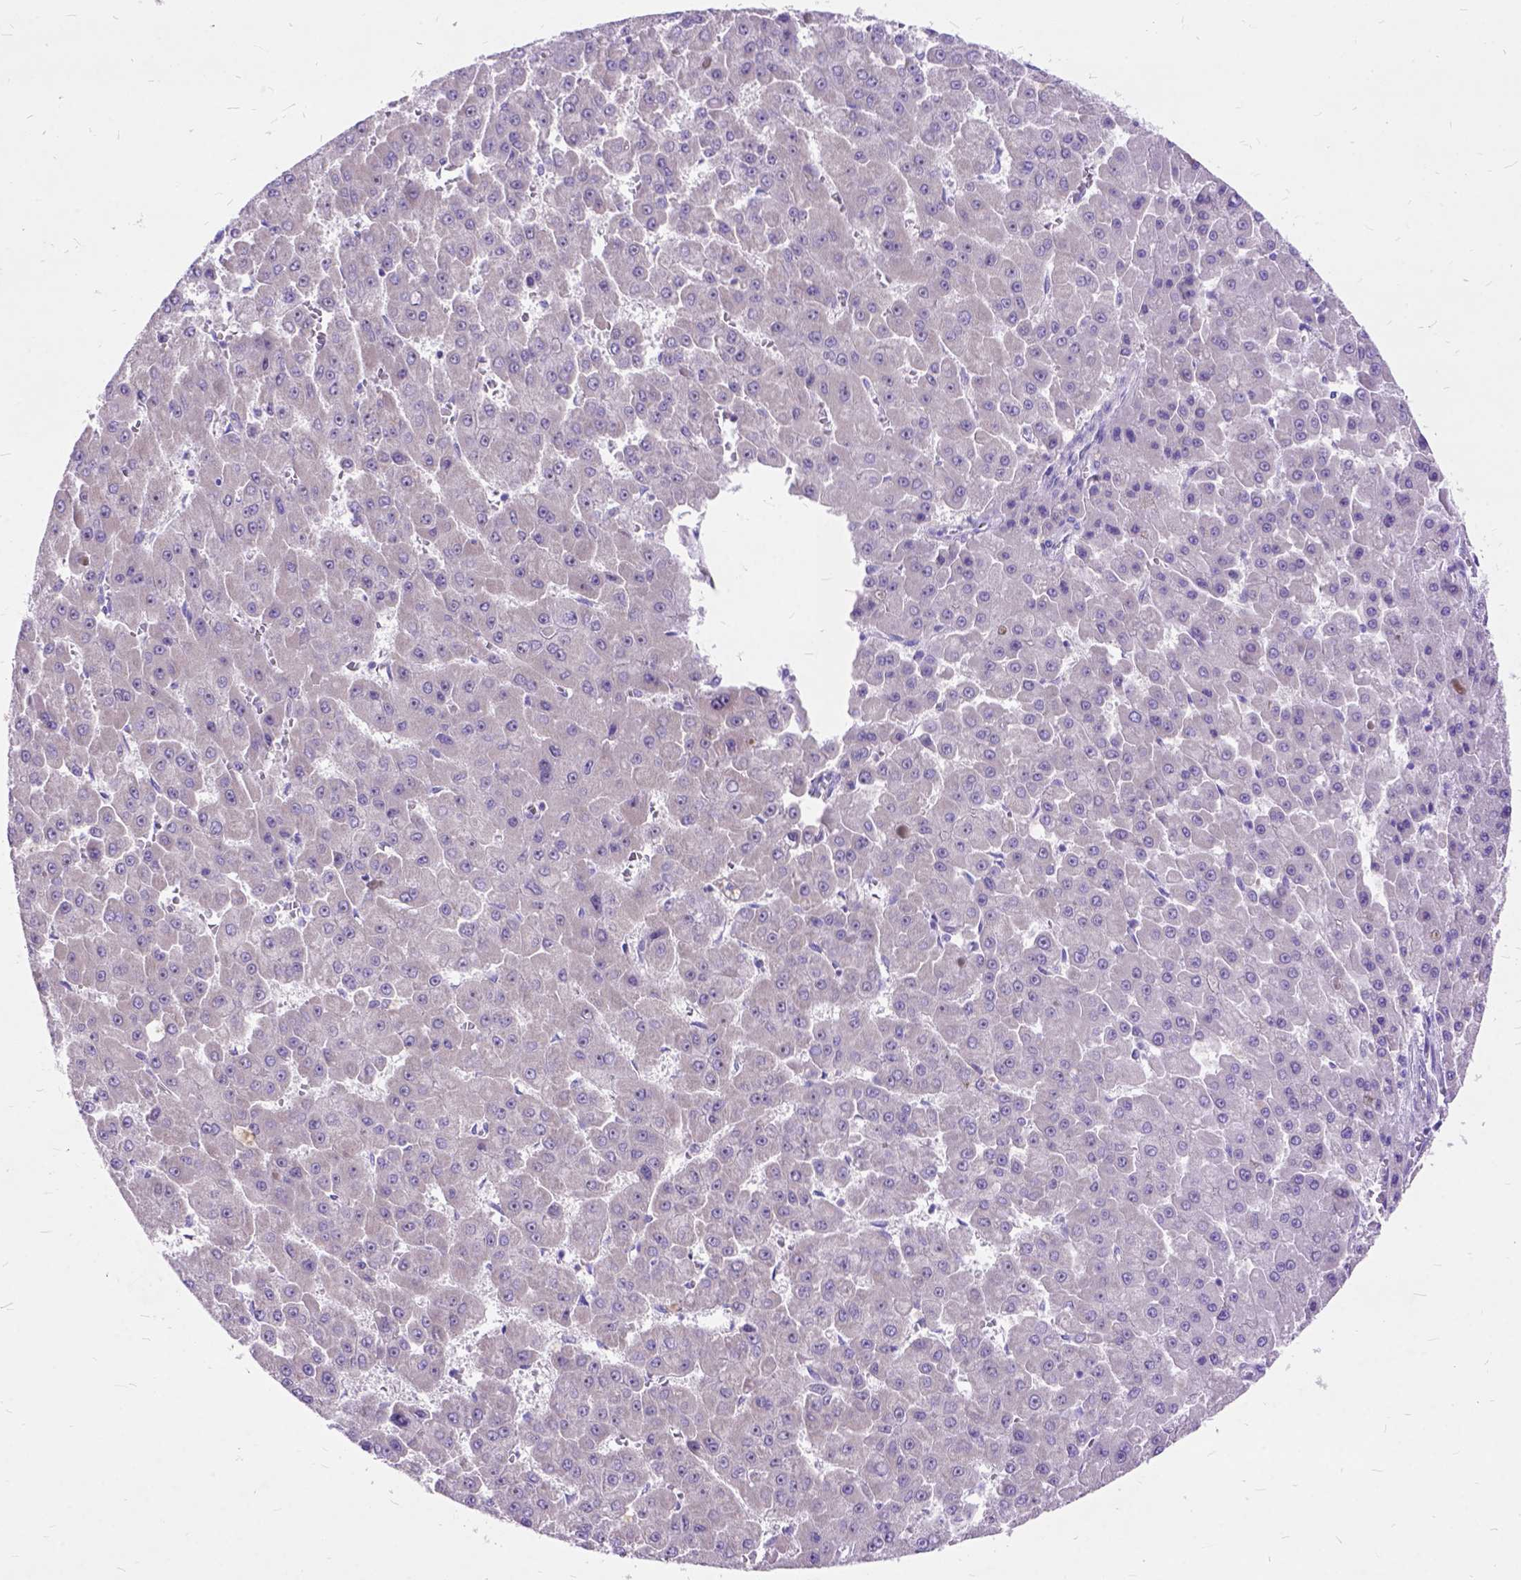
{"staining": {"intensity": "negative", "quantity": "none", "location": "none"}, "tissue": "liver cancer", "cell_type": "Tumor cells", "image_type": "cancer", "snomed": [{"axis": "morphology", "description": "Carcinoma, Hepatocellular, NOS"}, {"axis": "topography", "description": "Liver"}], "caption": "Tumor cells are negative for protein expression in human hepatocellular carcinoma (liver).", "gene": "CTAG2", "patient": {"sex": "male", "age": 78}}